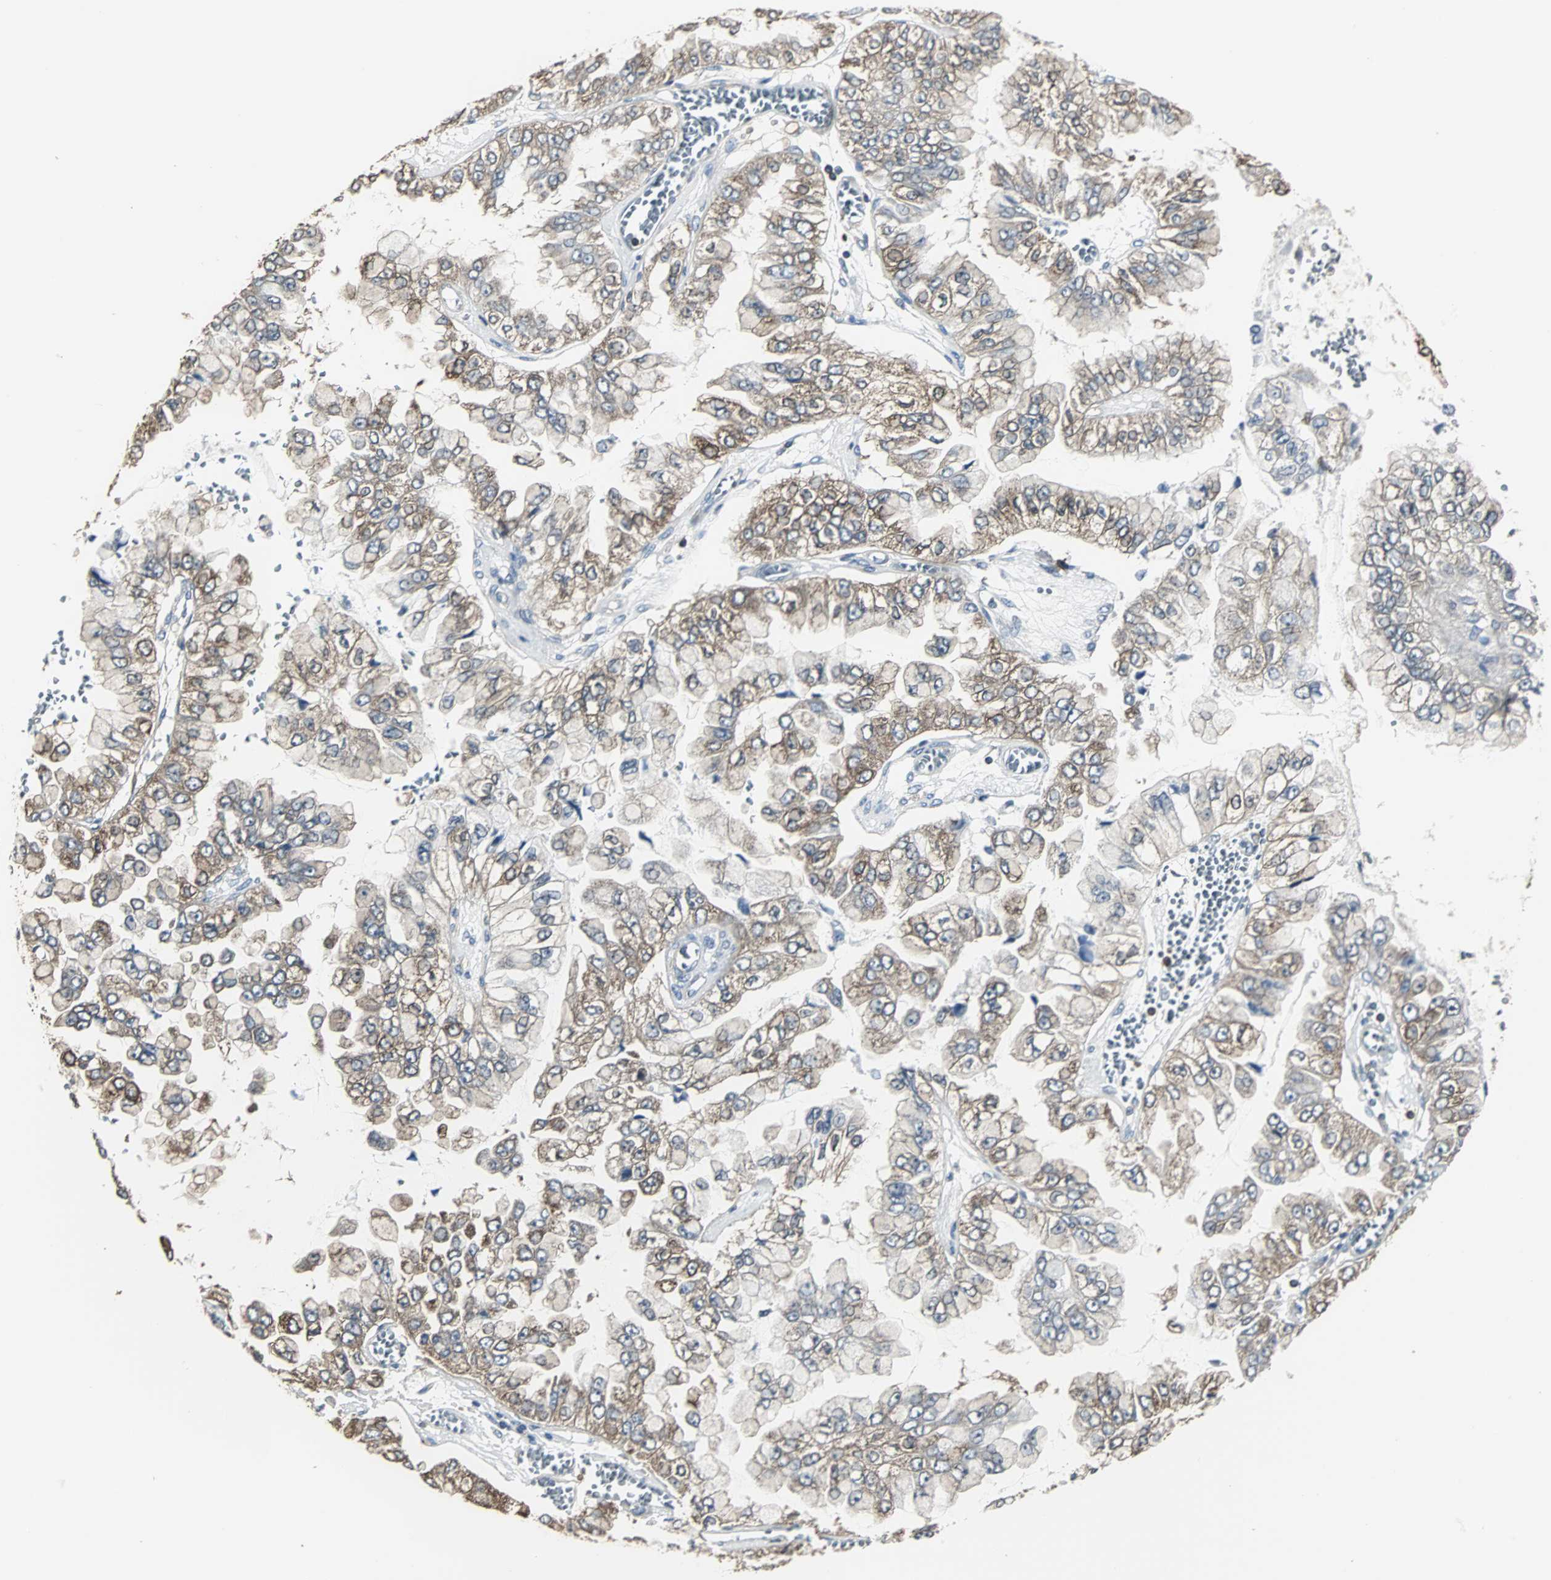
{"staining": {"intensity": "moderate", "quantity": "25%-75%", "location": "cytoplasmic/membranous"}, "tissue": "liver cancer", "cell_type": "Tumor cells", "image_type": "cancer", "snomed": [{"axis": "morphology", "description": "Cholangiocarcinoma"}, {"axis": "topography", "description": "Liver"}], "caption": "High-magnification brightfield microscopy of liver cancer stained with DAB (3,3'-diaminobenzidine) (brown) and counterstained with hematoxylin (blue). tumor cells exhibit moderate cytoplasmic/membranous positivity is present in about25%-75% of cells.", "gene": "LRRFIP1", "patient": {"sex": "female", "age": 79}}